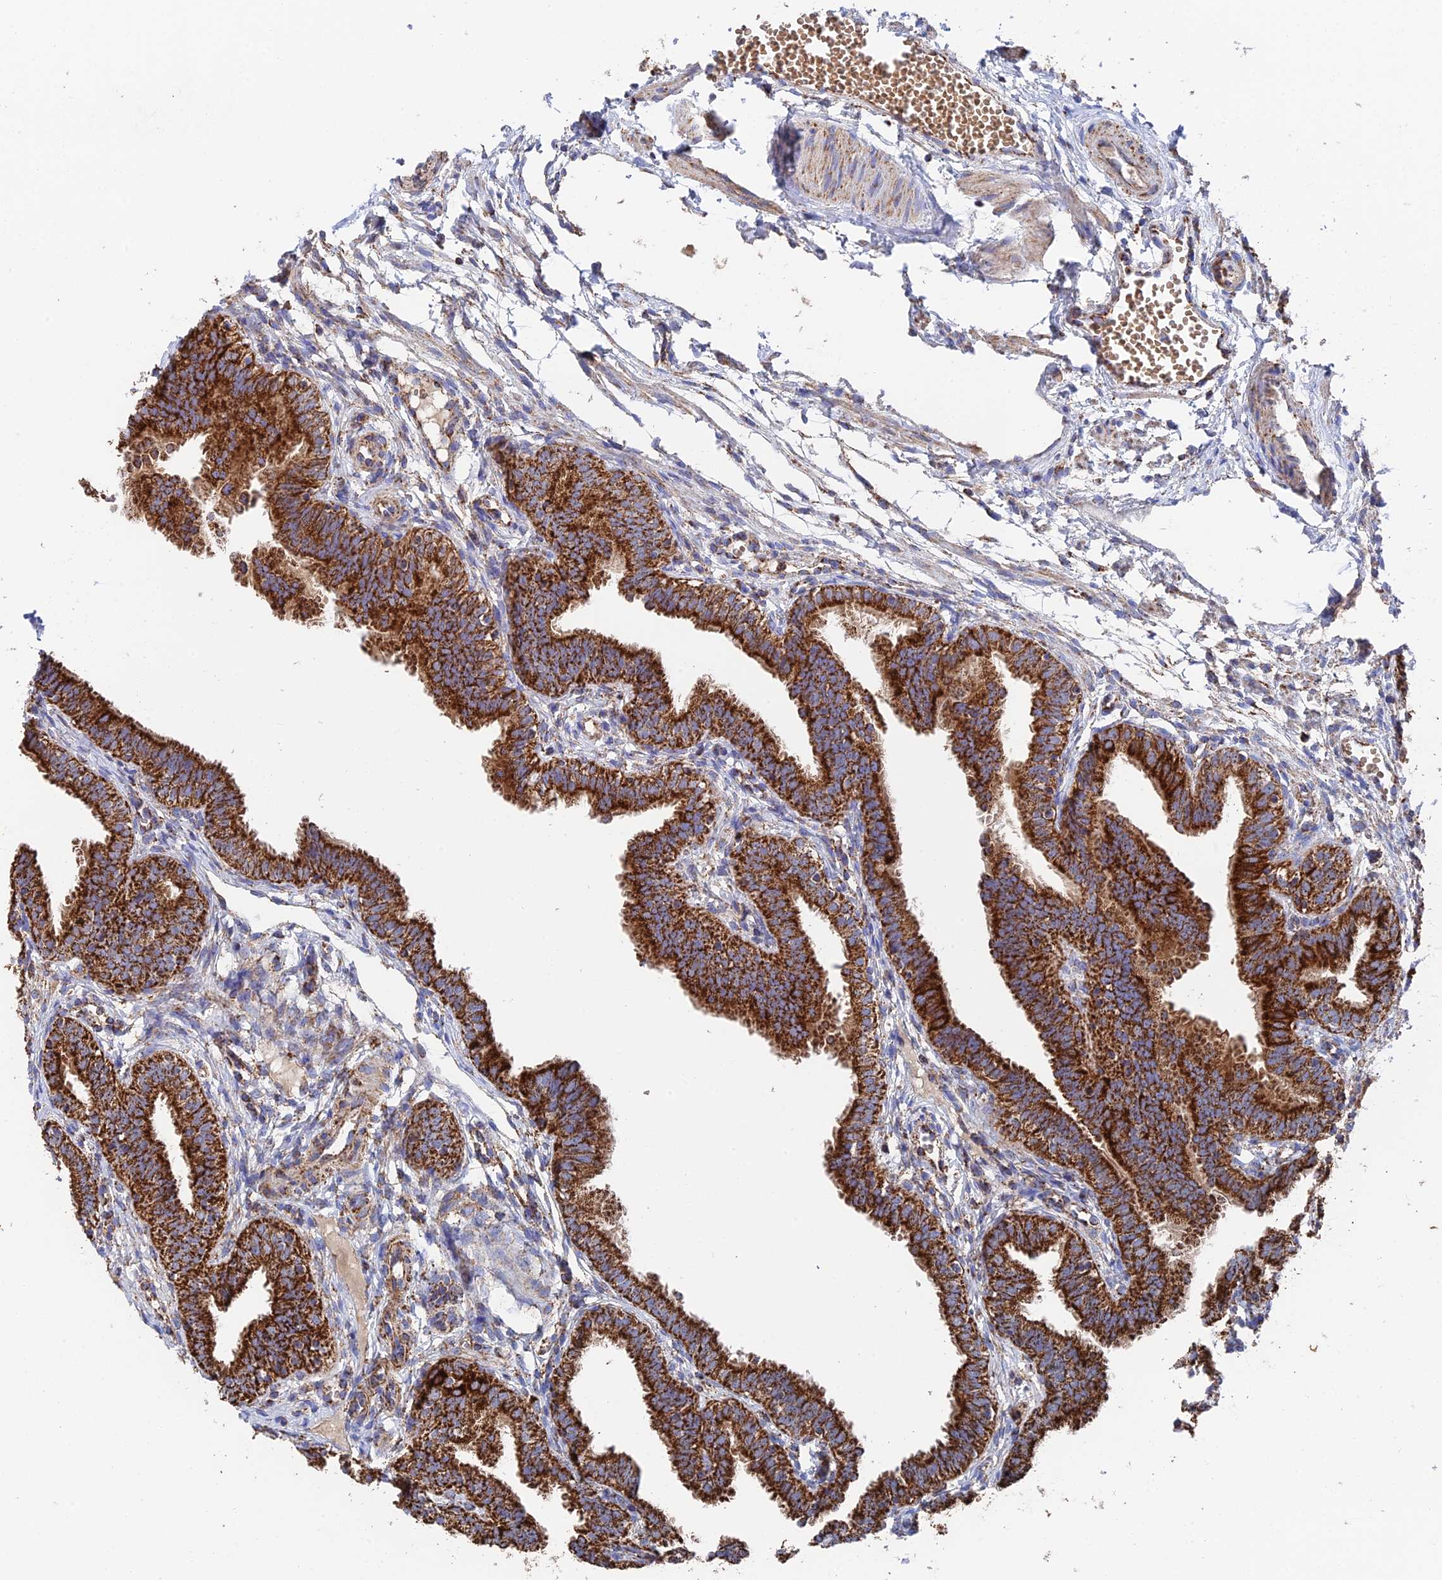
{"staining": {"intensity": "strong", "quantity": ">75%", "location": "cytoplasmic/membranous"}, "tissue": "fallopian tube", "cell_type": "Glandular cells", "image_type": "normal", "snomed": [{"axis": "morphology", "description": "Normal tissue, NOS"}, {"axis": "topography", "description": "Fallopian tube"}], "caption": "Immunohistochemistry staining of unremarkable fallopian tube, which reveals high levels of strong cytoplasmic/membranous staining in approximately >75% of glandular cells indicating strong cytoplasmic/membranous protein expression. The staining was performed using DAB (brown) for protein detection and nuclei were counterstained in hematoxylin (blue).", "gene": "HAUS8", "patient": {"sex": "female", "age": 35}}